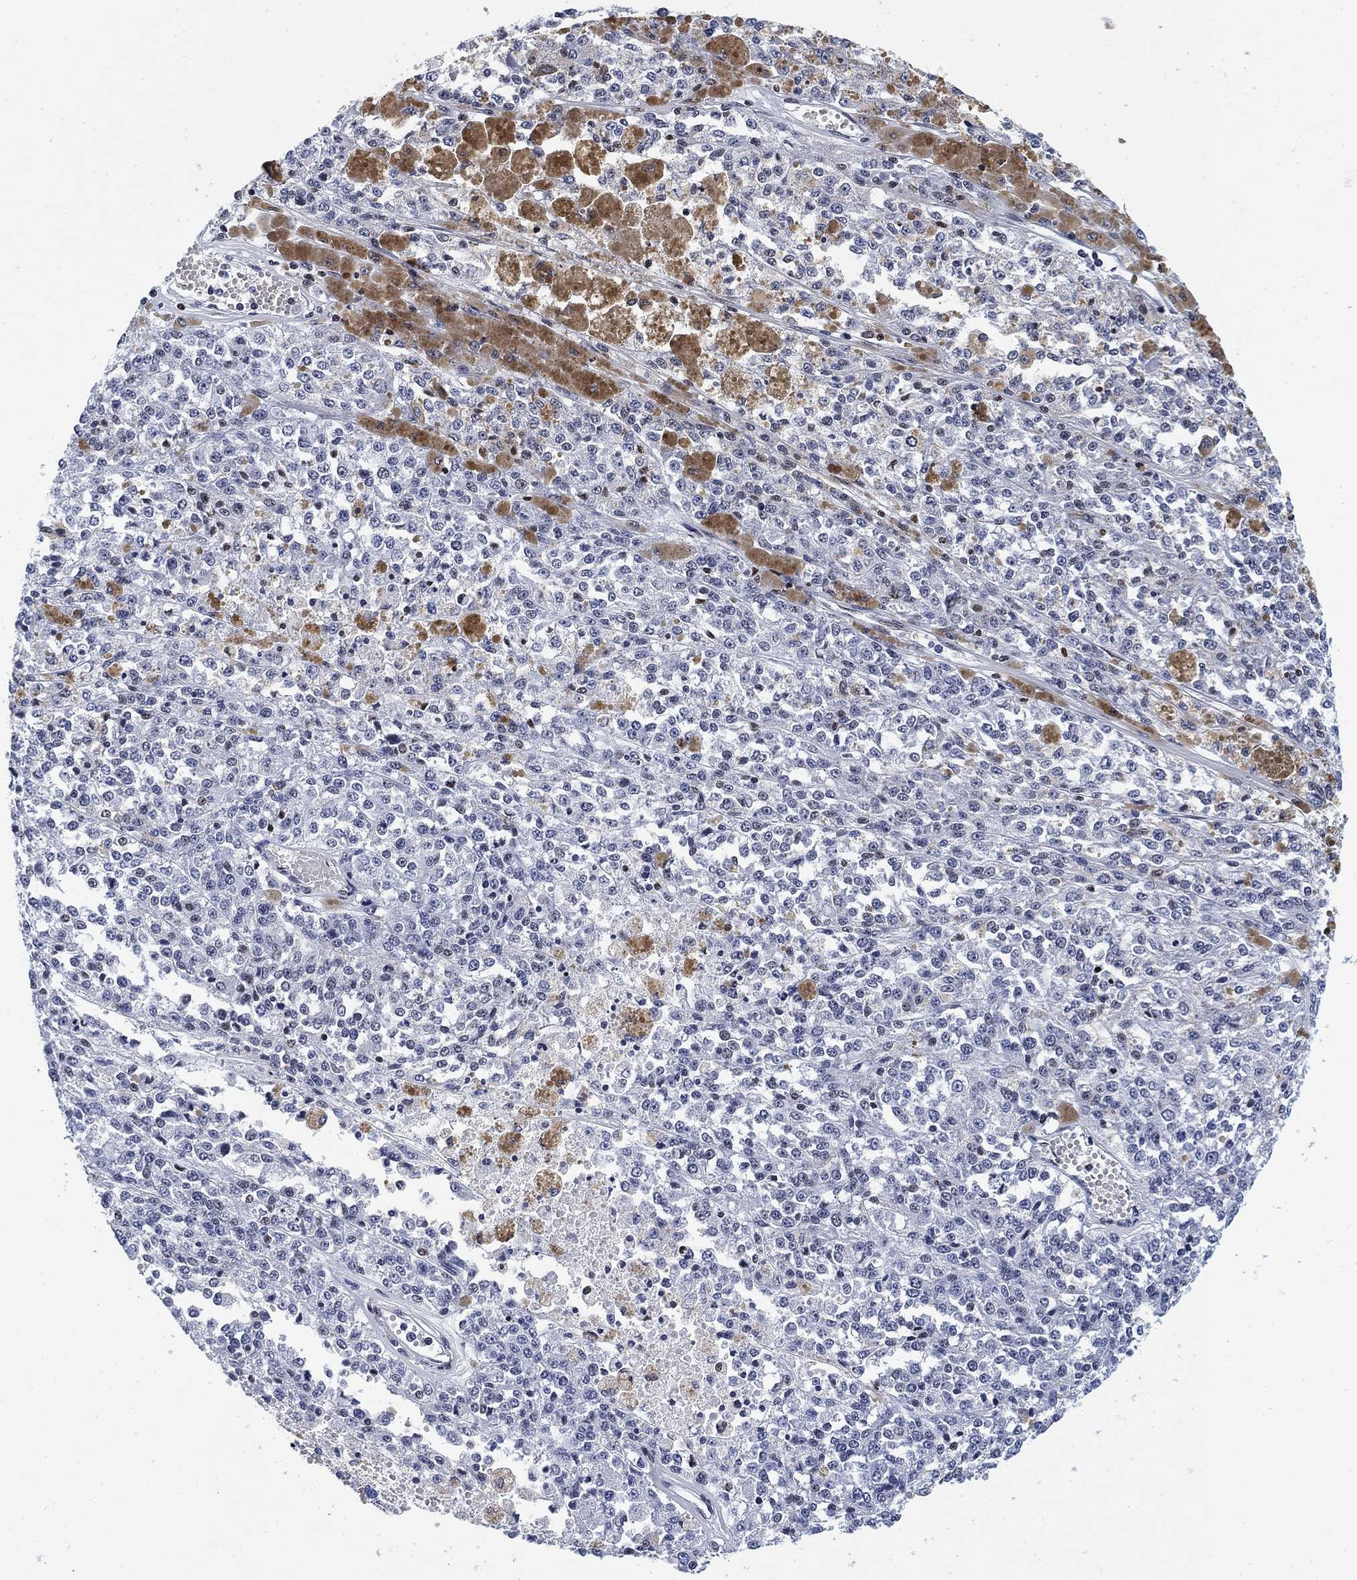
{"staining": {"intensity": "negative", "quantity": "none", "location": "none"}, "tissue": "melanoma", "cell_type": "Tumor cells", "image_type": "cancer", "snomed": [{"axis": "morphology", "description": "Malignant melanoma, Metastatic site"}, {"axis": "topography", "description": "Lymph node"}], "caption": "There is no significant staining in tumor cells of melanoma.", "gene": "H1-10", "patient": {"sex": "female", "age": 64}}